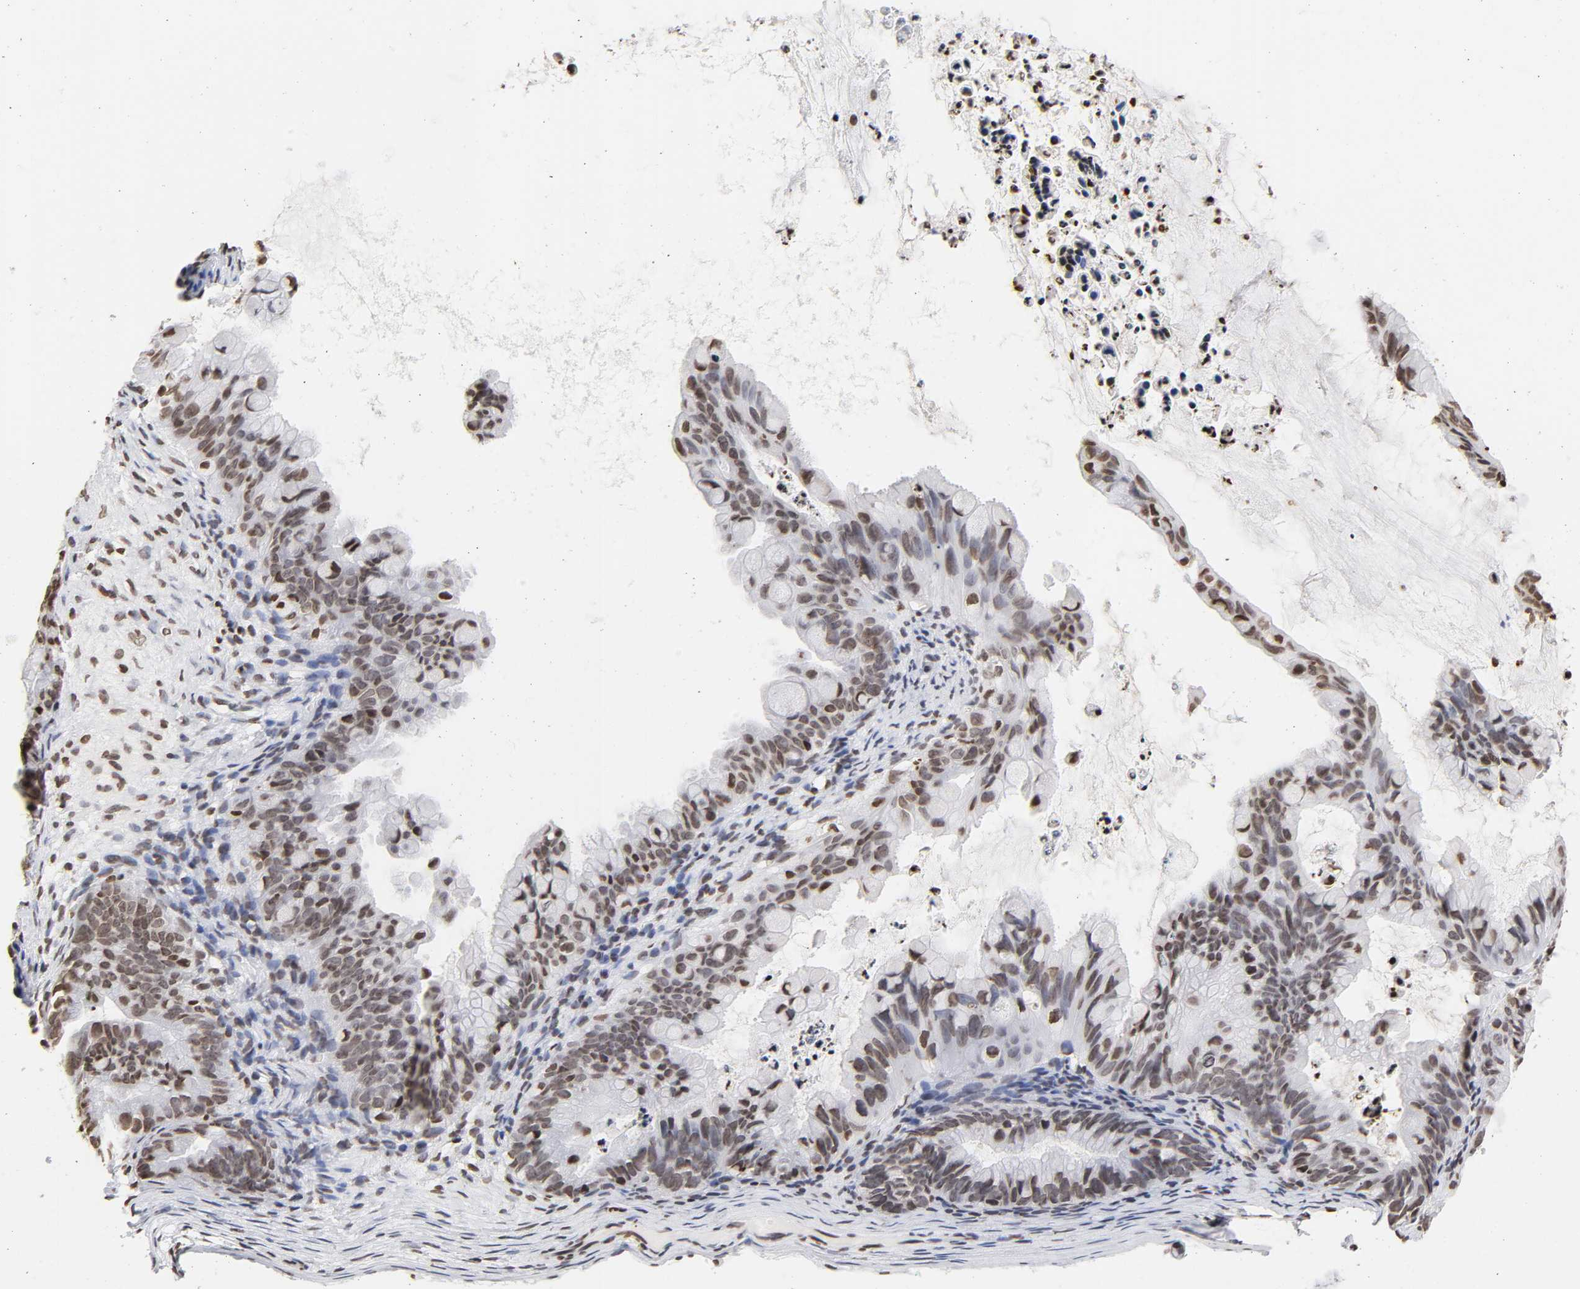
{"staining": {"intensity": "weak", "quantity": ">75%", "location": "nuclear"}, "tissue": "ovarian cancer", "cell_type": "Tumor cells", "image_type": "cancer", "snomed": [{"axis": "morphology", "description": "Cystadenocarcinoma, mucinous, NOS"}, {"axis": "topography", "description": "Ovary"}], "caption": "IHC of mucinous cystadenocarcinoma (ovarian) reveals low levels of weak nuclear positivity in approximately >75% of tumor cells. (brown staining indicates protein expression, while blue staining denotes nuclei).", "gene": "H2AC12", "patient": {"sex": "female", "age": 36}}